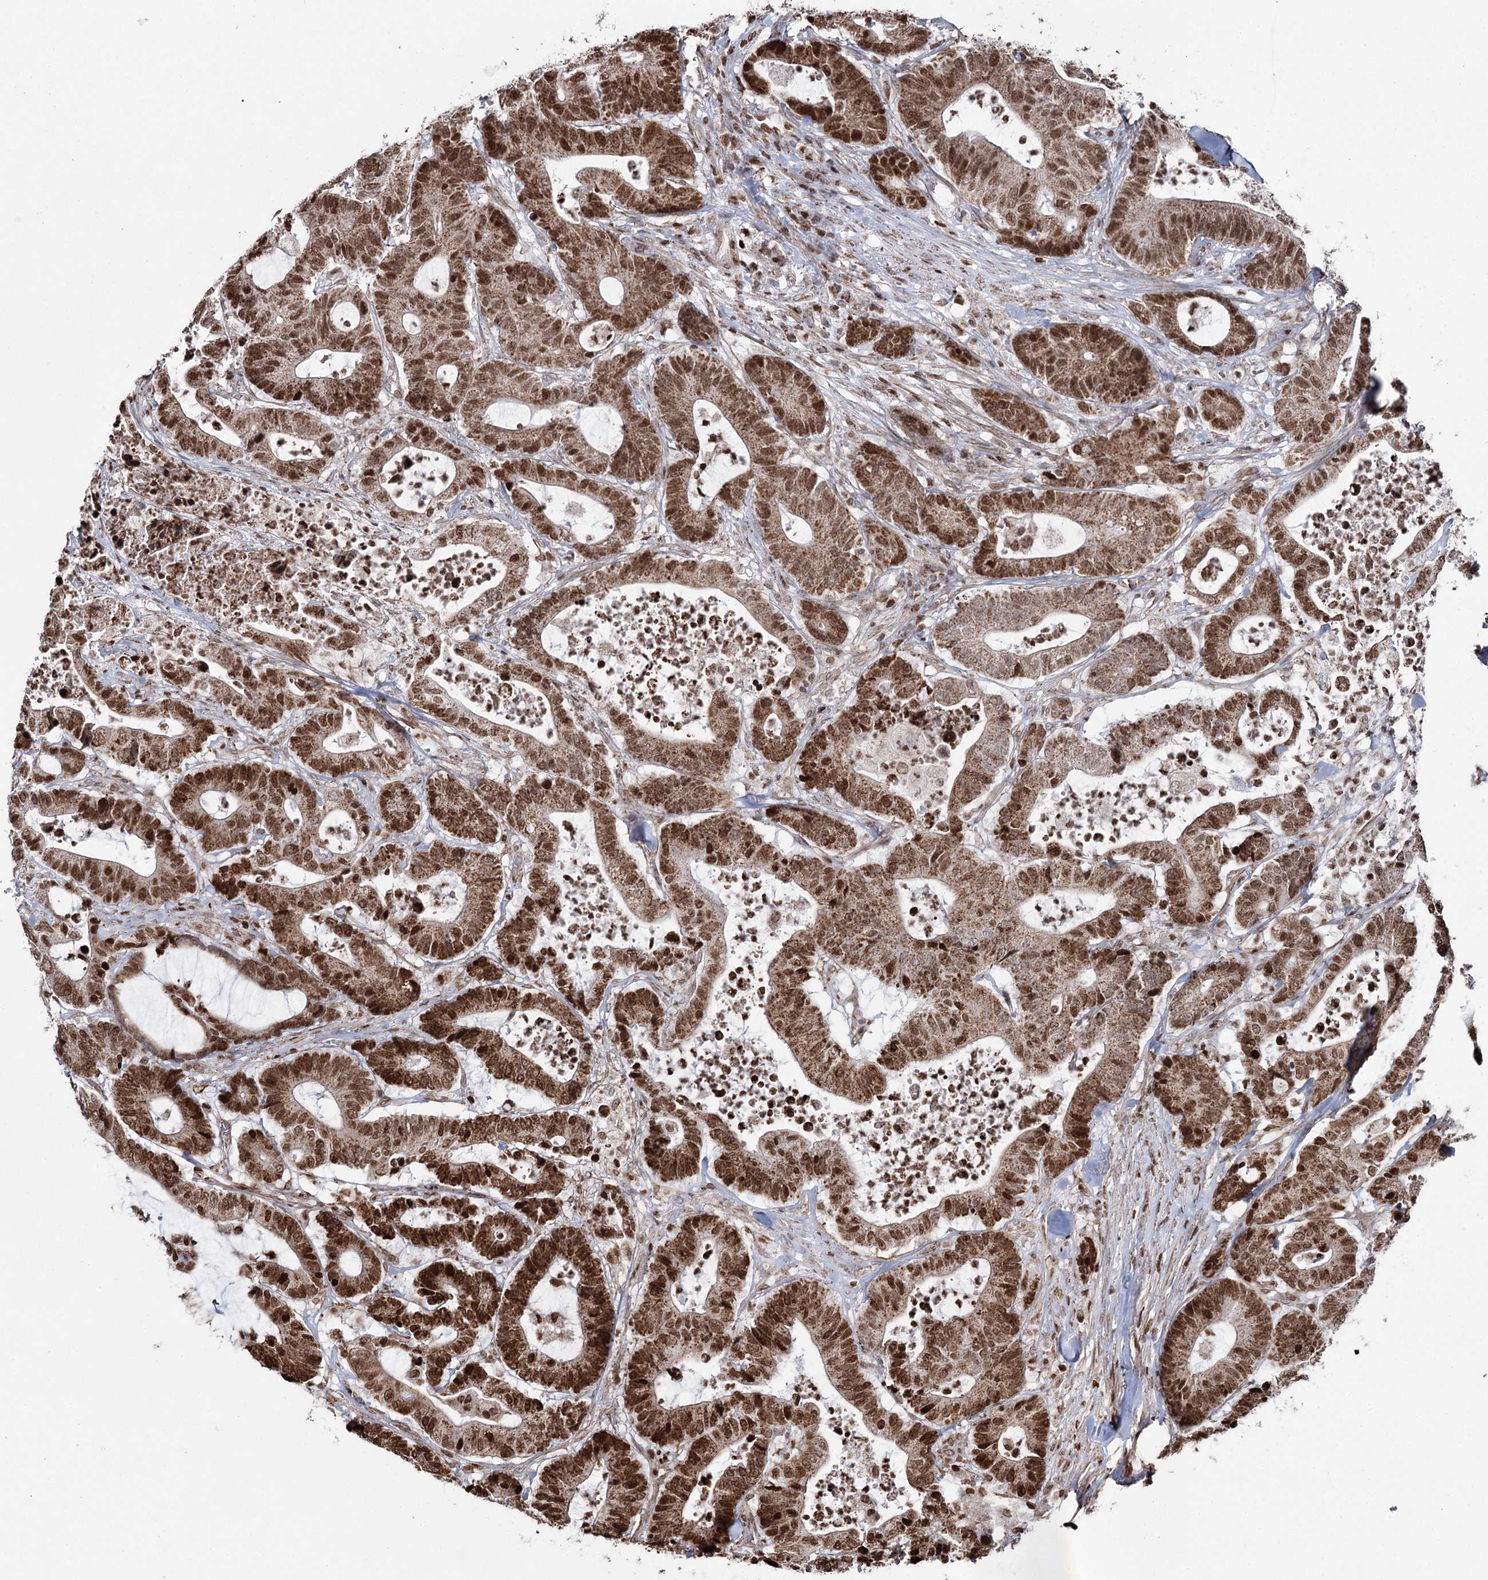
{"staining": {"intensity": "strong", "quantity": ">75%", "location": "cytoplasmic/membranous,nuclear"}, "tissue": "colorectal cancer", "cell_type": "Tumor cells", "image_type": "cancer", "snomed": [{"axis": "morphology", "description": "Adenocarcinoma, NOS"}, {"axis": "topography", "description": "Colon"}], "caption": "This micrograph displays colorectal cancer (adenocarcinoma) stained with IHC to label a protein in brown. The cytoplasmic/membranous and nuclear of tumor cells show strong positivity for the protein. Nuclei are counter-stained blue.", "gene": "PDHX", "patient": {"sex": "female", "age": 84}}